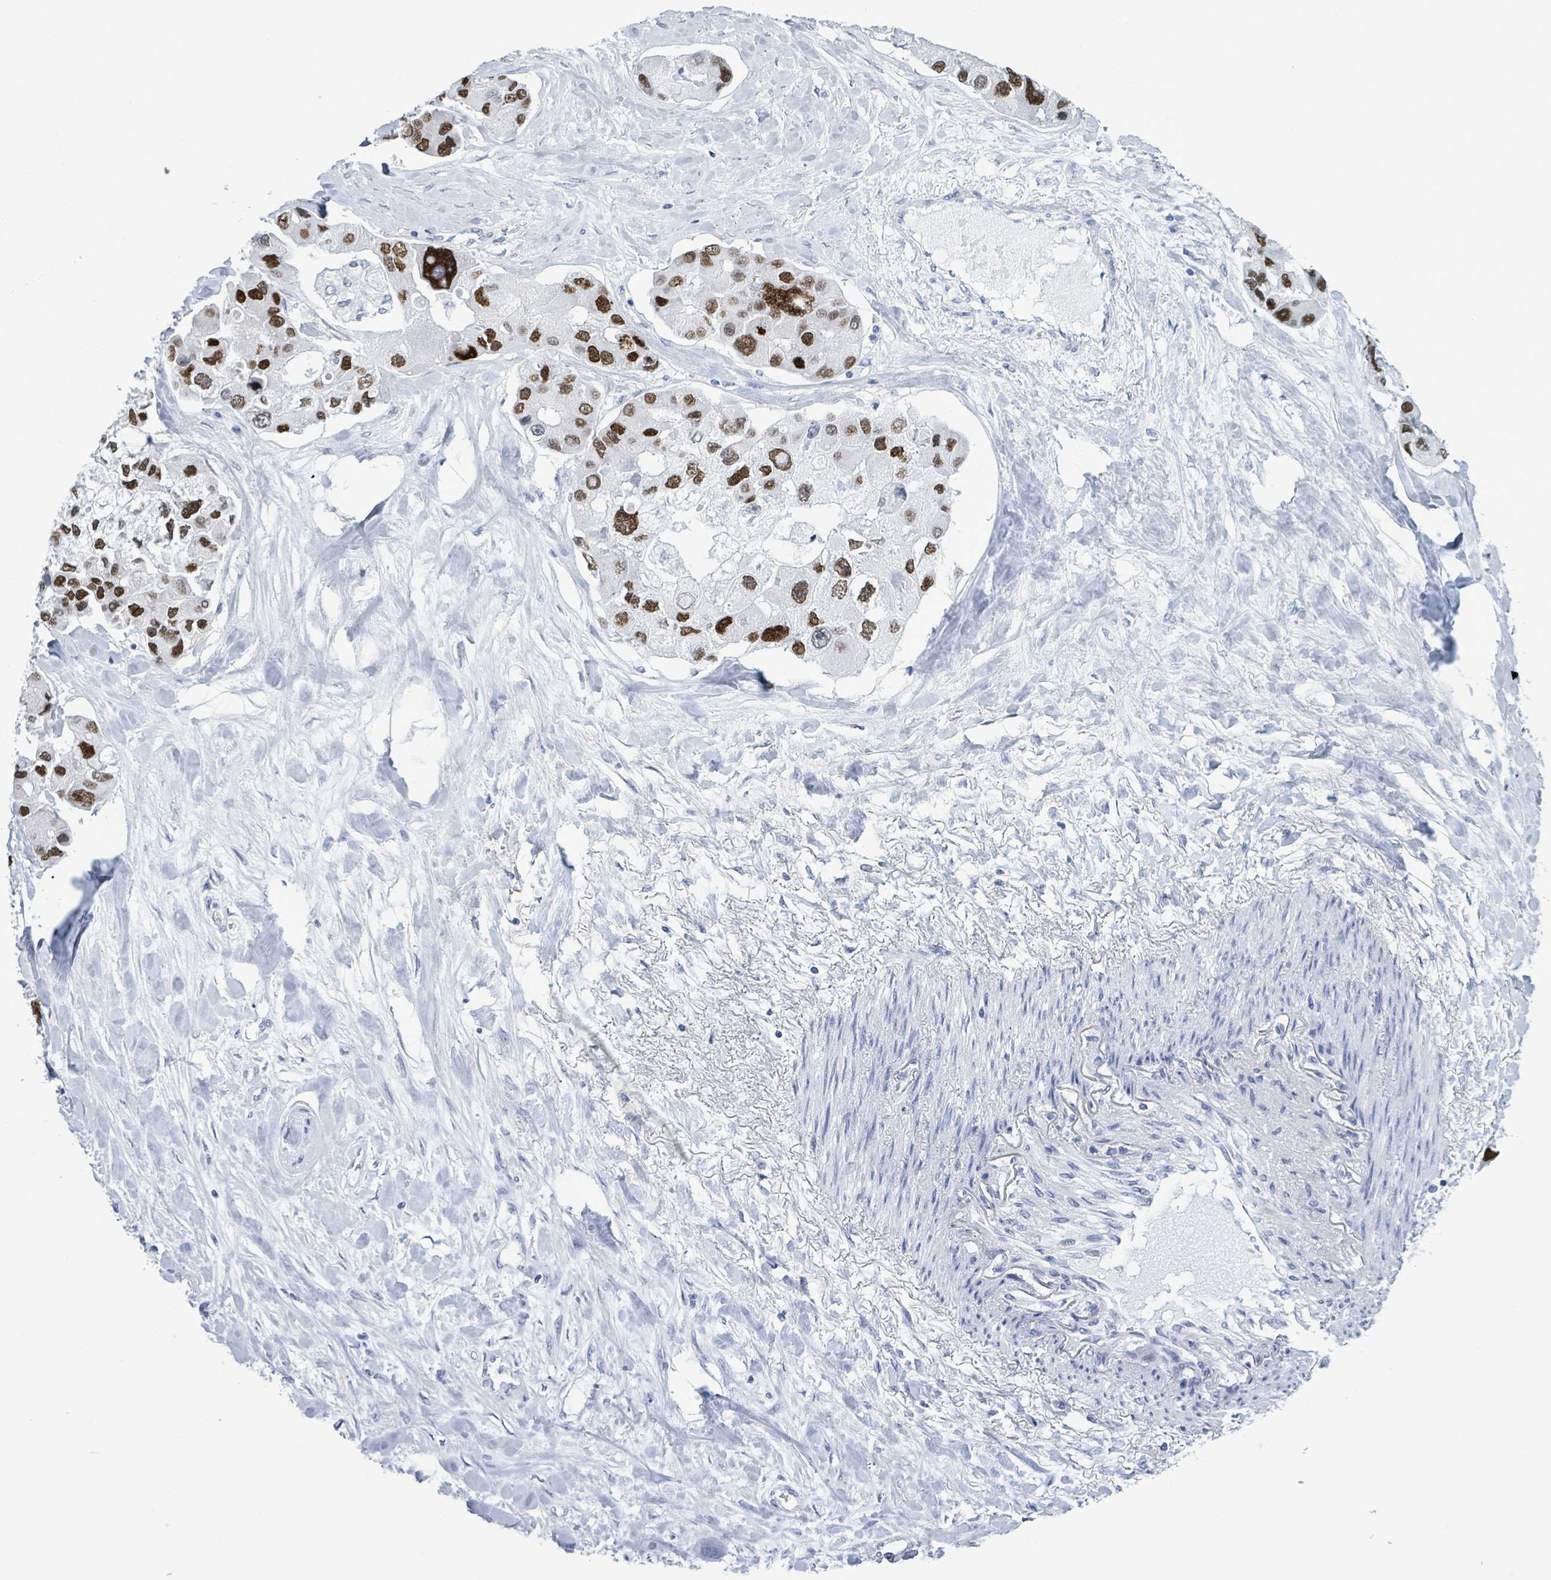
{"staining": {"intensity": "strong", "quantity": ">75%", "location": "nuclear"}, "tissue": "lung cancer", "cell_type": "Tumor cells", "image_type": "cancer", "snomed": [{"axis": "morphology", "description": "Adenocarcinoma, NOS"}, {"axis": "topography", "description": "Lung"}], "caption": "Immunohistochemistry micrograph of lung cancer (adenocarcinoma) stained for a protein (brown), which demonstrates high levels of strong nuclear positivity in about >75% of tumor cells.", "gene": "NKX2-1", "patient": {"sex": "female", "age": 54}}